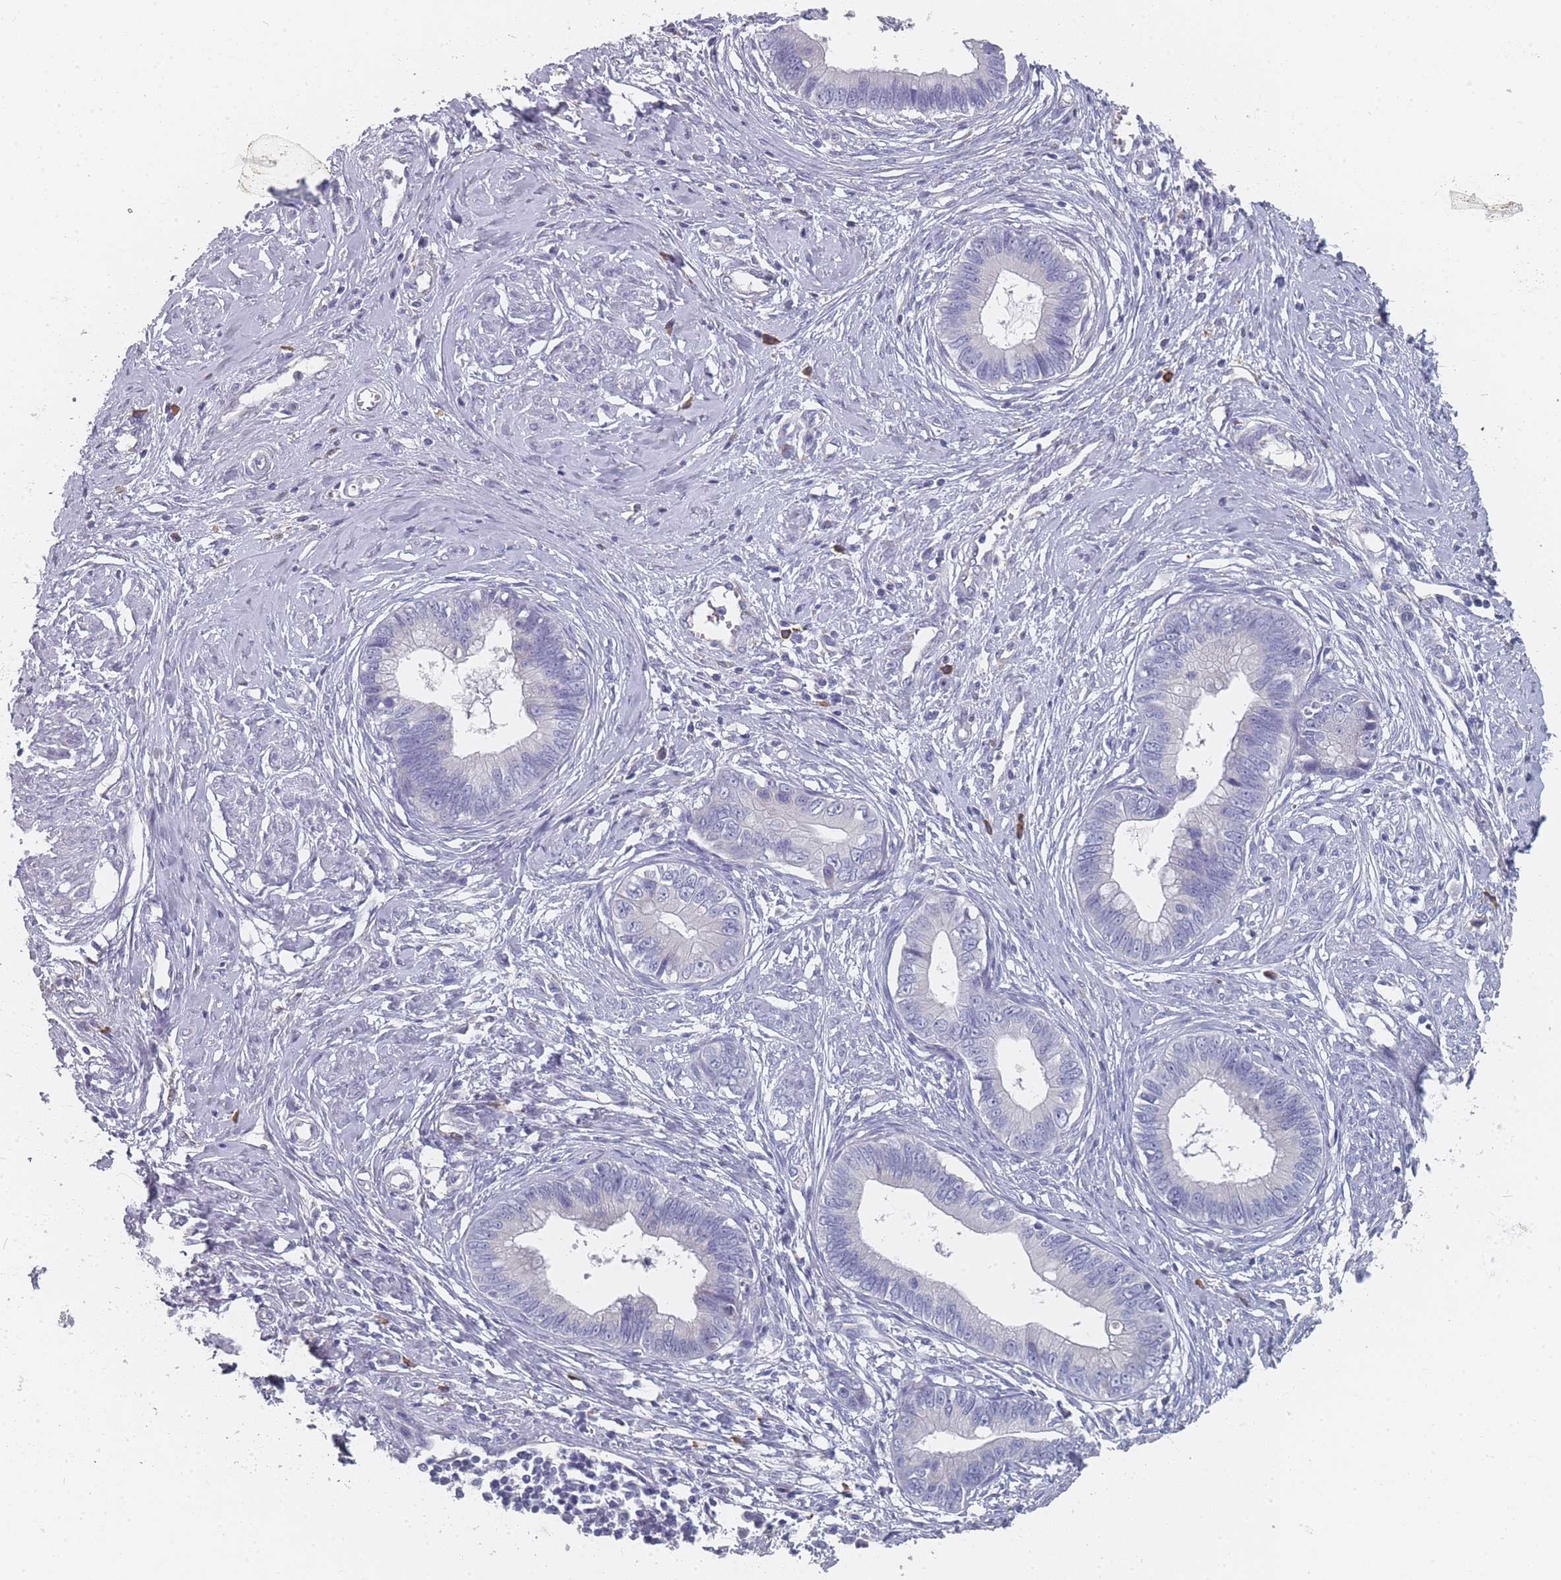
{"staining": {"intensity": "negative", "quantity": "none", "location": "none"}, "tissue": "cervical cancer", "cell_type": "Tumor cells", "image_type": "cancer", "snomed": [{"axis": "morphology", "description": "Adenocarcinoma, NOS"}, {"axis": "topography", "description": "Cervix"}], "caption": "High power microscopy photomicrograph of an immunohistochemistry micrograph of cervical adenocarcinoma, revealing no significant staining in tumor cells. (DAB (3,3'-diaminobenzidine) immunohistochemistry (IHC) with hematoxylin counter stain).", "gene": "SLC35E4", "patient": {"sex": "female", "age": 44}}